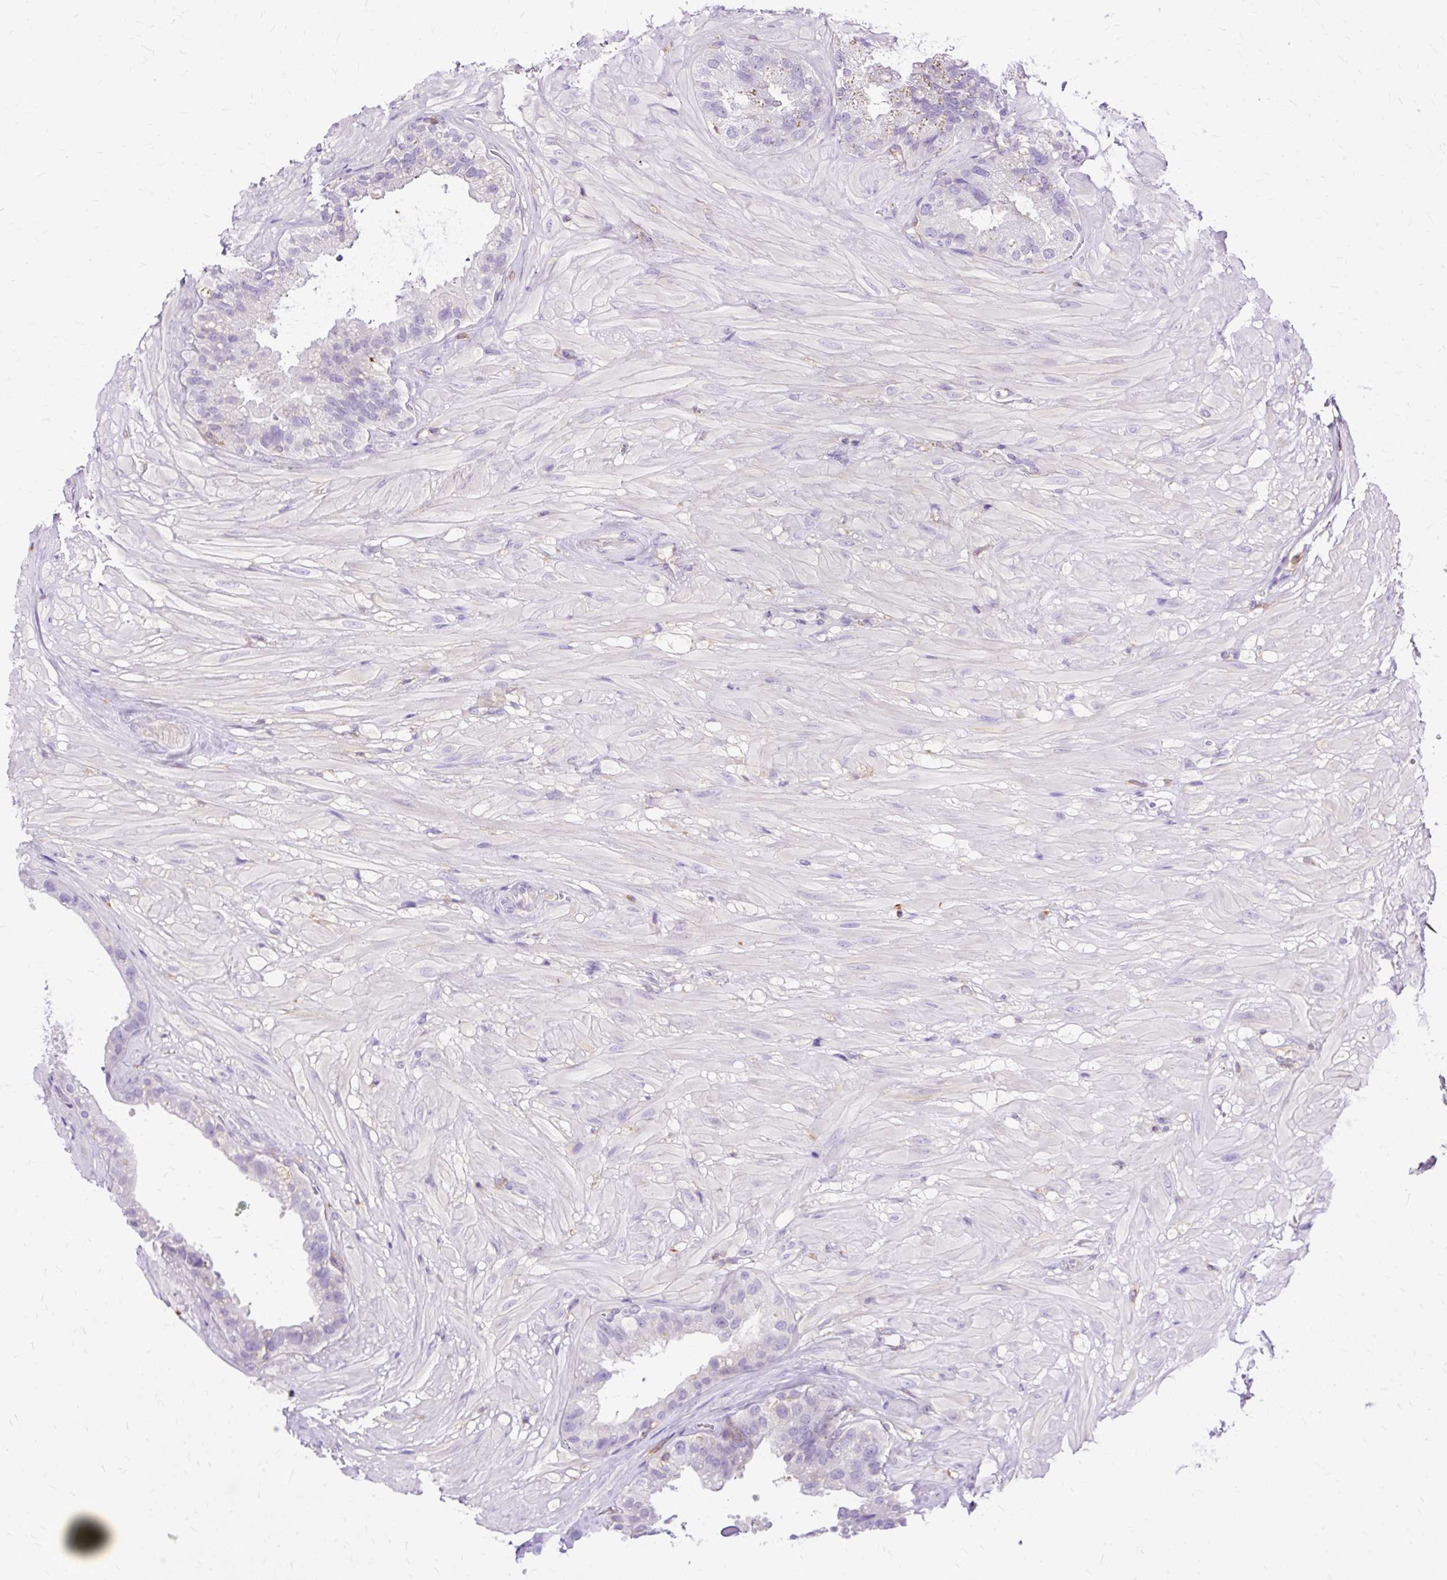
{"staining": {"intensity": "weak", "quantity": "<25%", "location": "cytoplasmic/membranous"}, "tissue": "seminal vesicle", "cell_type": "Glandular cells", "image_type": "normal", "snomed": [{"axis": "morphology", "description": "Normal tissue, NOS"}, {"axis": "topography", "description": "Seminal veicle"}, {"axis": "topography", "description": "Peripheral nerve tissue"}], "caption": "DAB immunohistochemical staining of normal human seminal vesicle demonstrates no significant positivity in glandular cells.", "gene": "TWF2", "patient": {"sex": "male", "age": 76}}